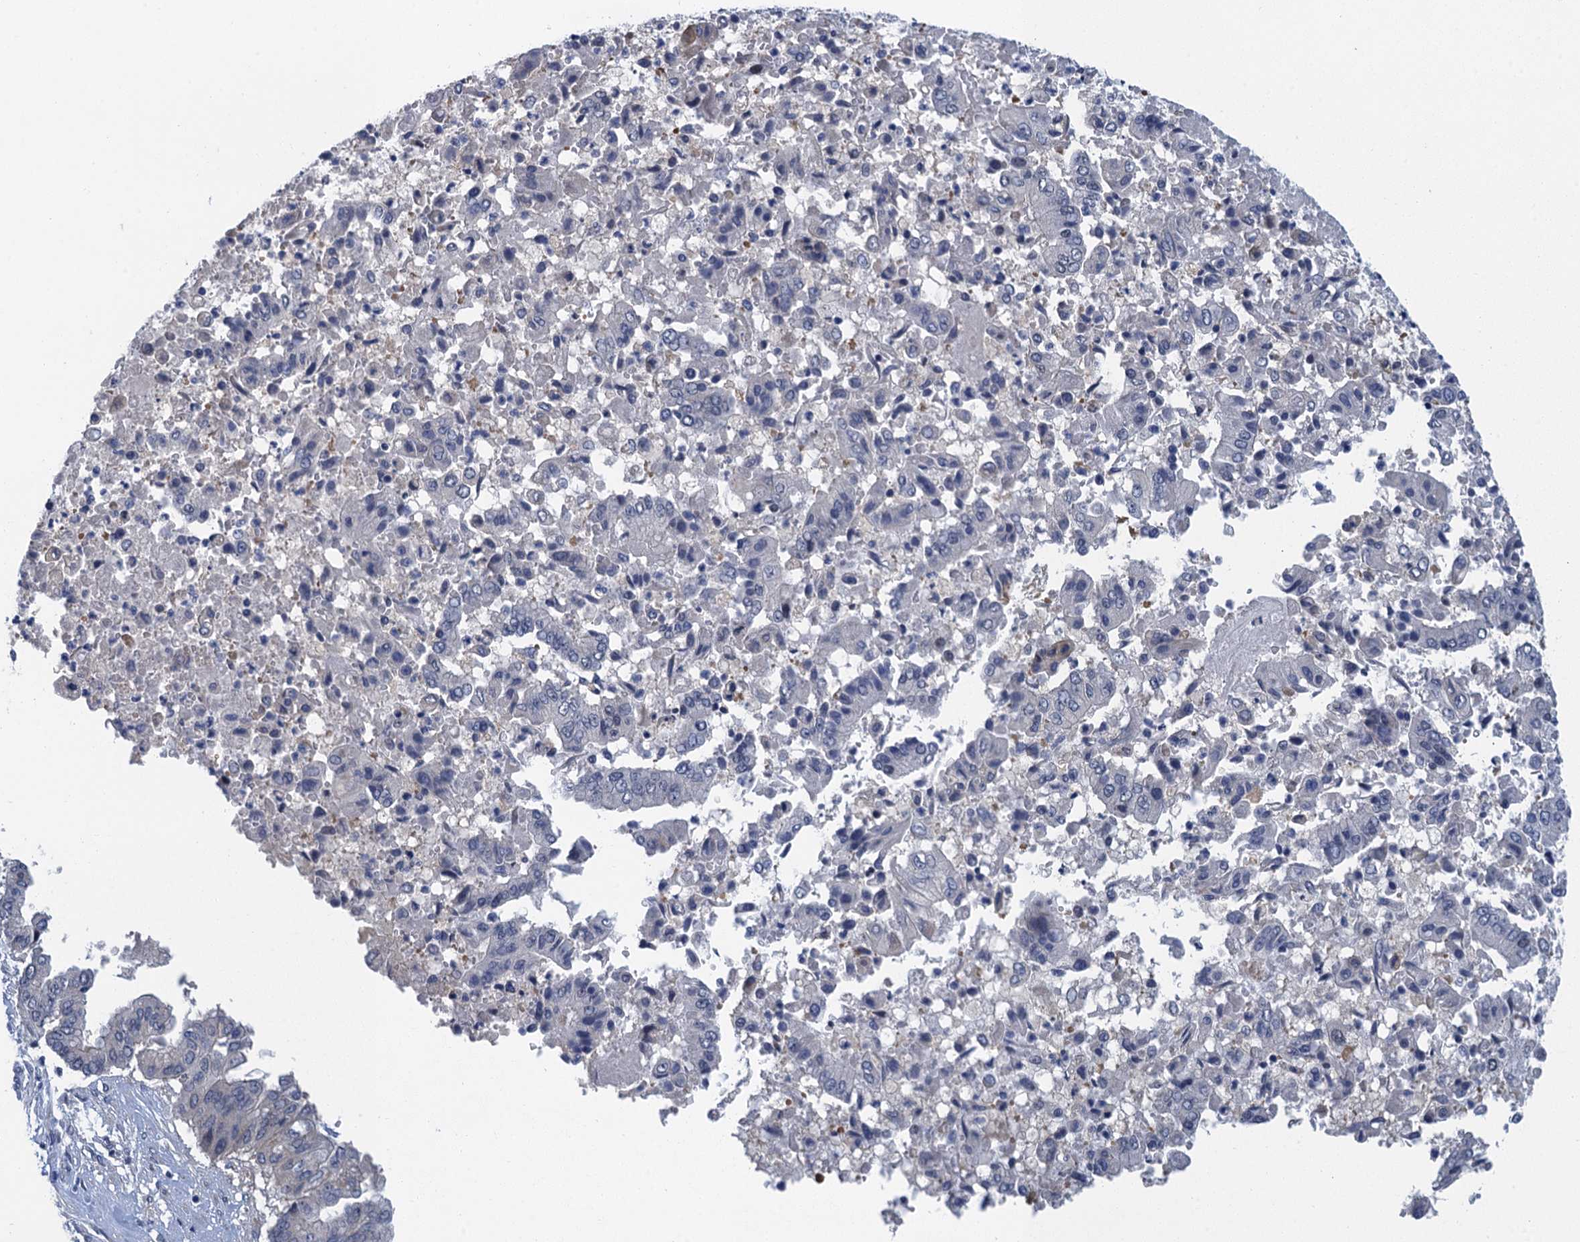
{"staining": {"intensity": "negative", "quantity": "none", "location": "none"}, "tissue": "pancreatic cancer", "cell_type": "Tumor cells", "image_type": "cancer", "snomed": [{"axis": "morphology", "description": "Adenocarcinoma, NOS"}, {"axis": "topography", "description": "Pancreas"}], "caption": "Immunohistochemical staining of adenocarcinoma (pancreatic) displays no significant staining in tumor cells. (DAB (3,3'-diaminobenzidine) IHC with hematoxylin counter stain).", "gene": "MRFAP1", "patient": {"sex": "female", "age": 77}}